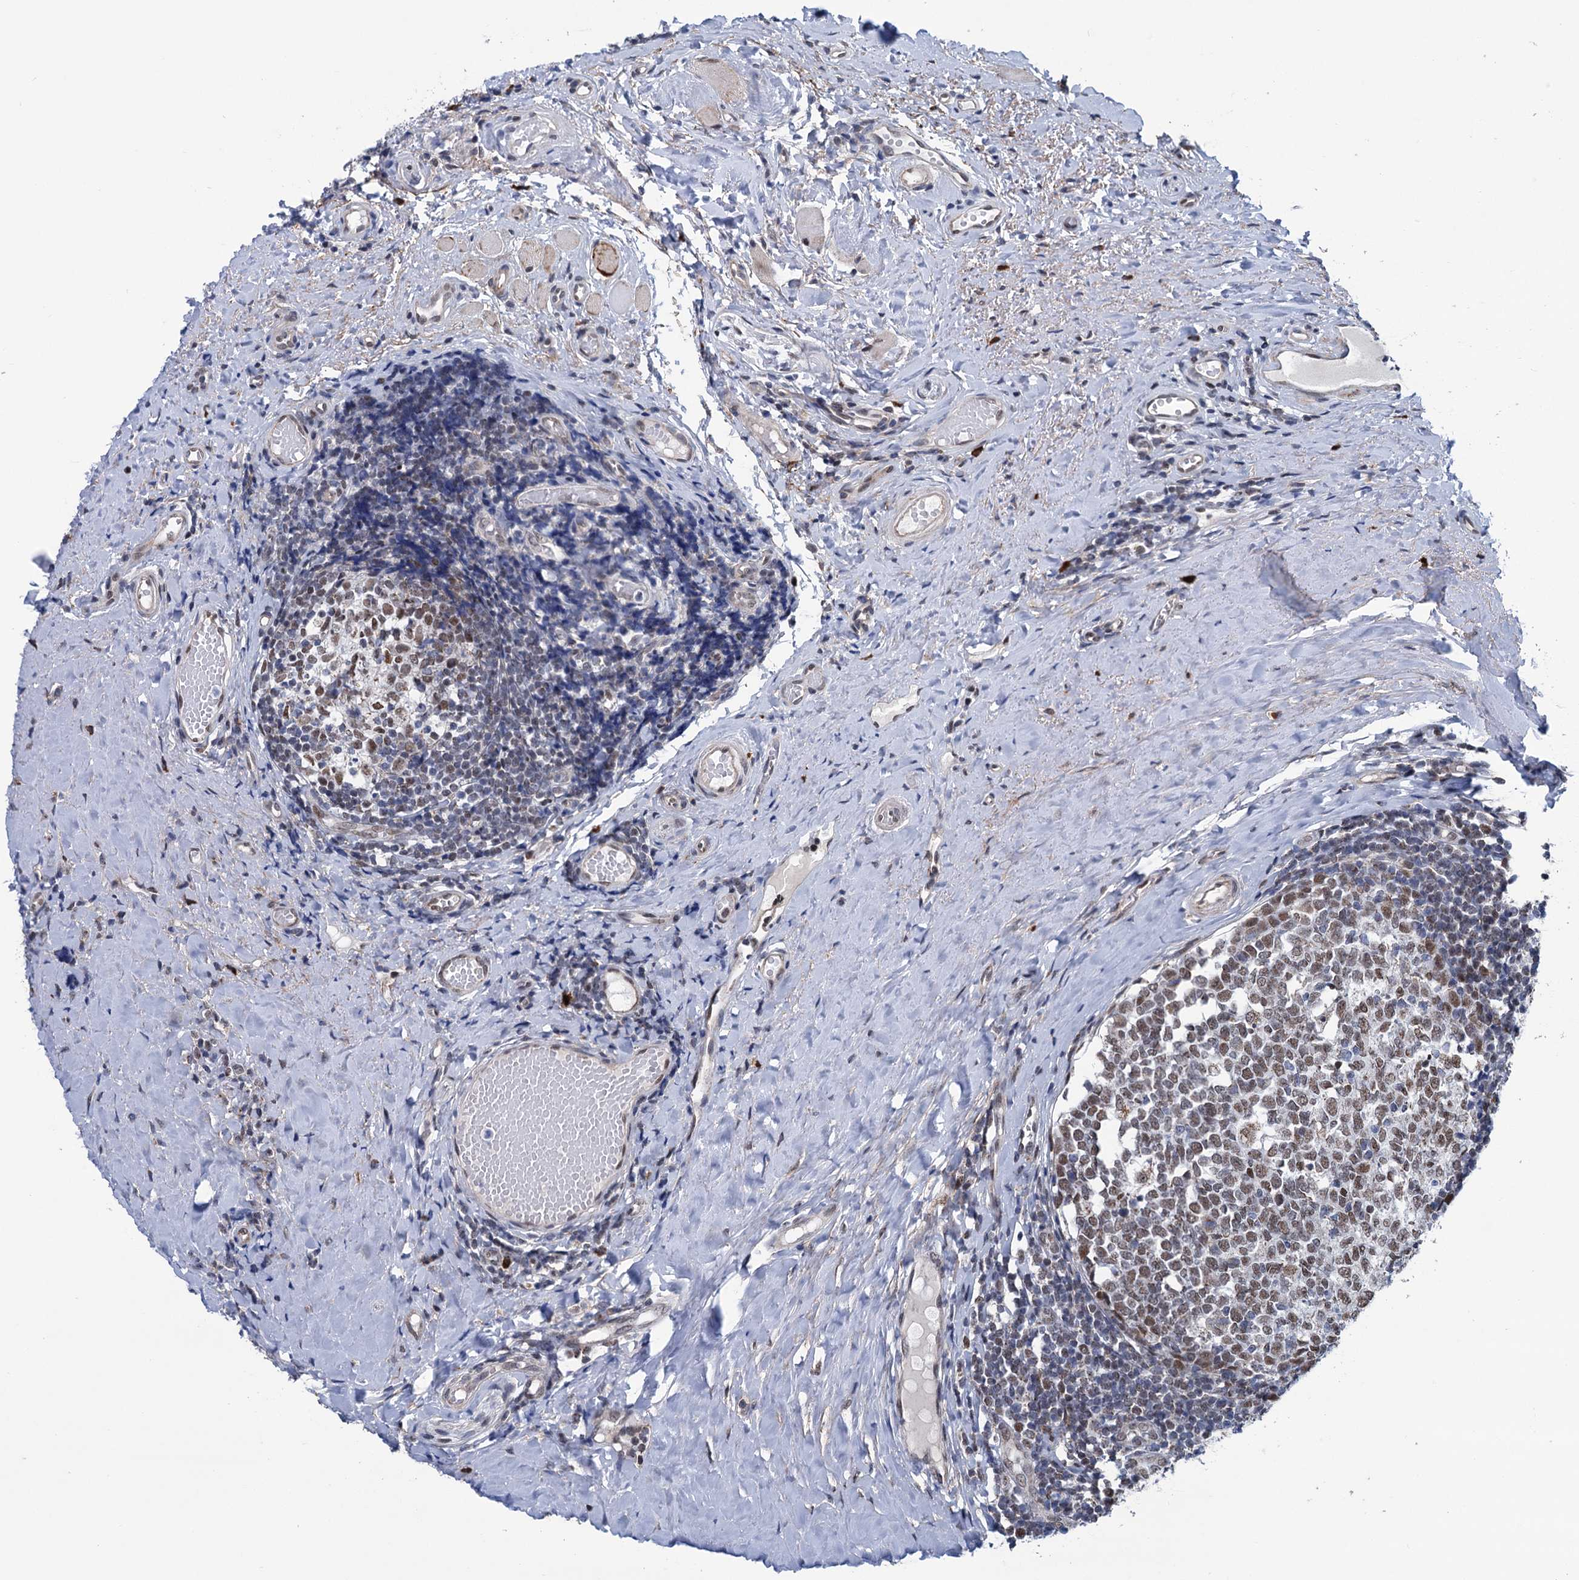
{"staining": {"intensity": "moderate", "quantity": "25%-75%", "location": "nuclear"}, "tissue": "tonsil", "cell_type": "Germinal center cells", "image_type": "normal", "snomed": [{"axis": "morphology", "description": "Normal tissue, NOS"}, {"axis": "topography", "description": "Tonsil"}], "caption": "Immunohistochemistry micrograph of unremarkable tonsil: human tonsil stained using immunohistochemistry (IHC) reveals medium levels of moderate protein expression localized specifically in the nuclear of germinal center cells, appearing as a nuclear brown color.", "gene": "MORN3", "patient": {"sex": "female", "age": 19}}